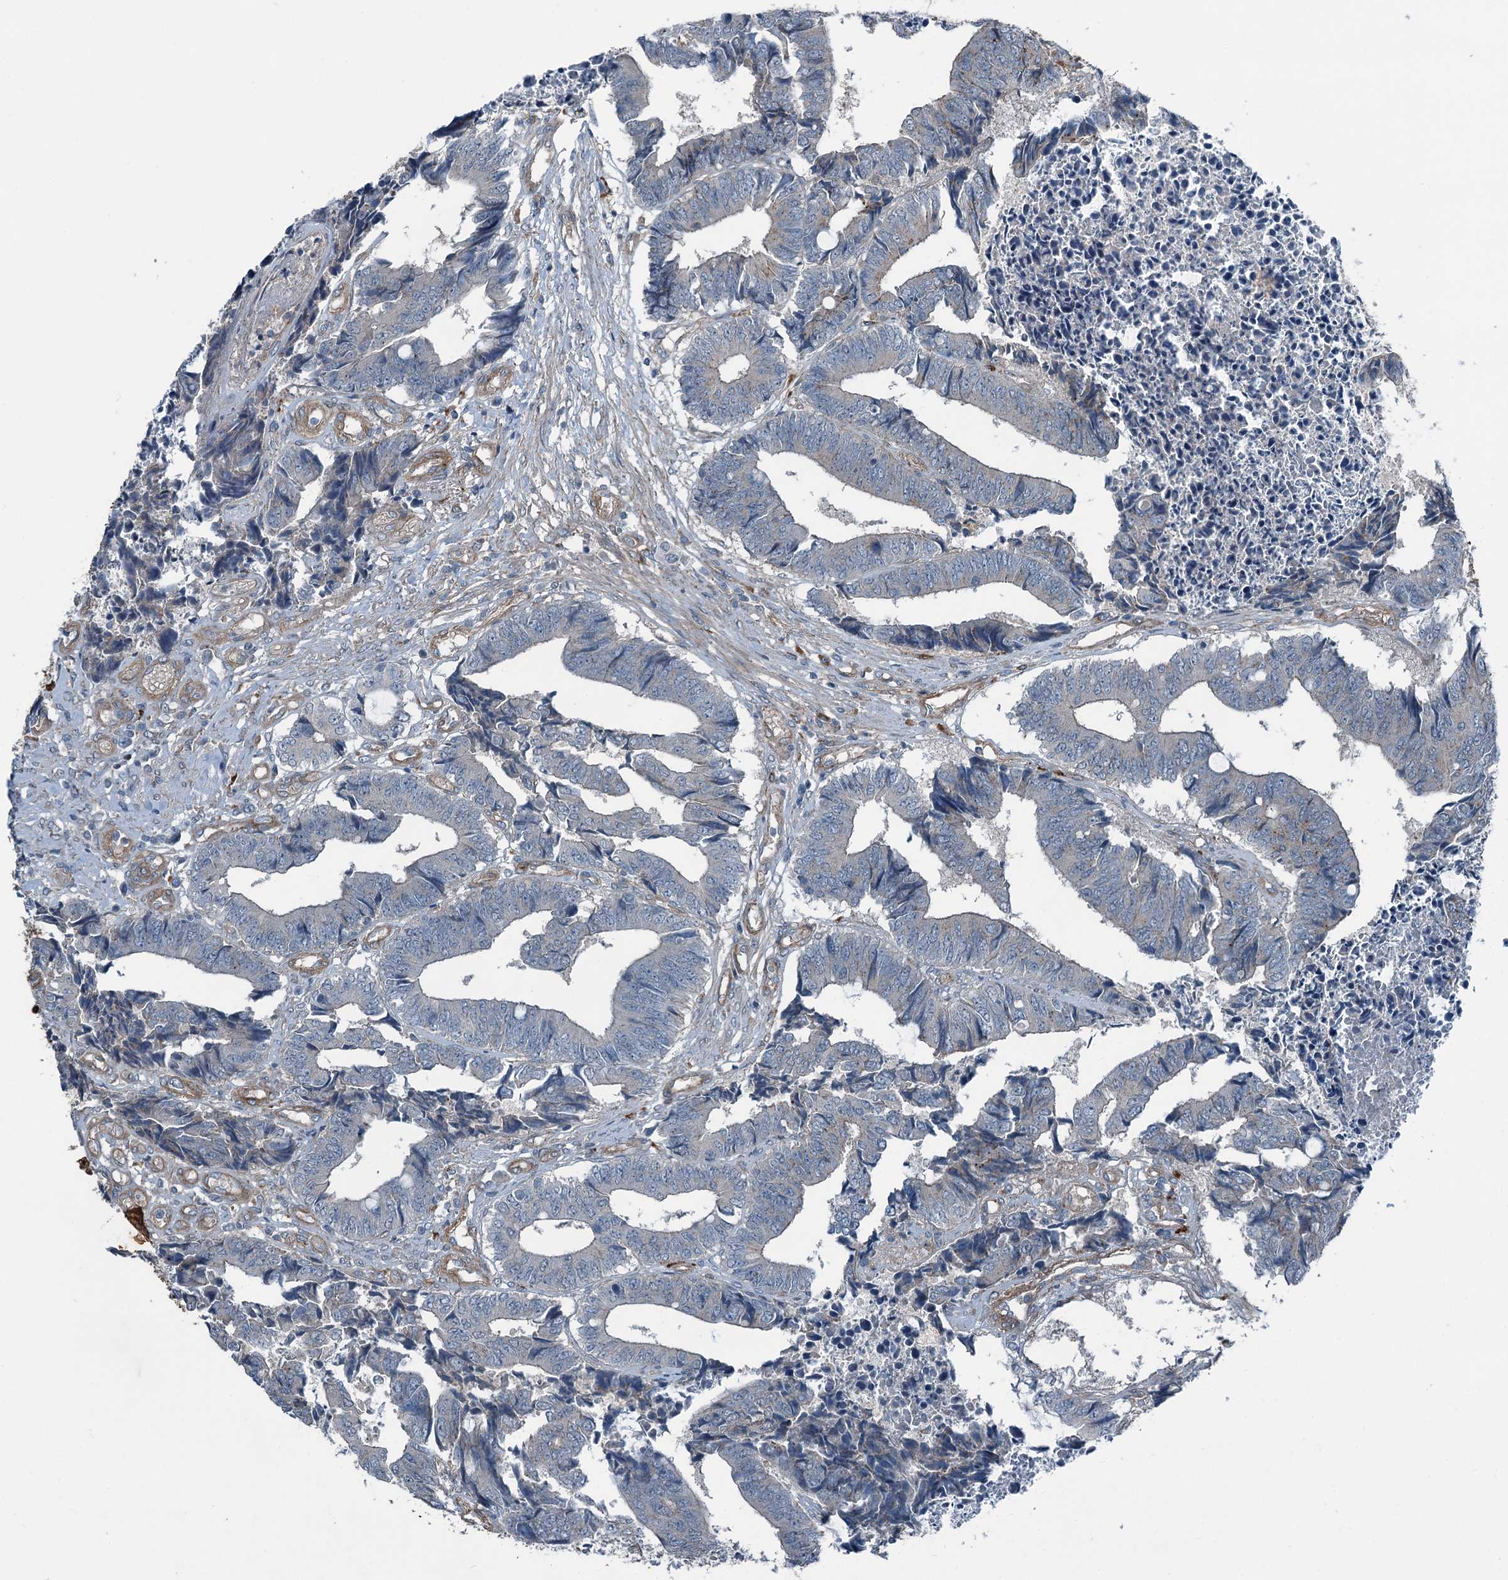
{"staining": {"intensity": "negative", "quantity": "none", "location": "none"}, "tissue": "colorectal cancer", "cell_type": "Tumor cells", "image_type": "cancer", "snomed": [{"axis": "morphology", "description": "Adenocarcinoma, NOS"}, {"axis": "topography", "description": "Rectum"}], "caption": "Colorectal cancer (adenocarcinoma) stained for a protein using immunohistochemistry (IHC) demonstrates no expression tumor cells.", "gene": "AXL", "patient": {"sex": "male", "age": 84}}